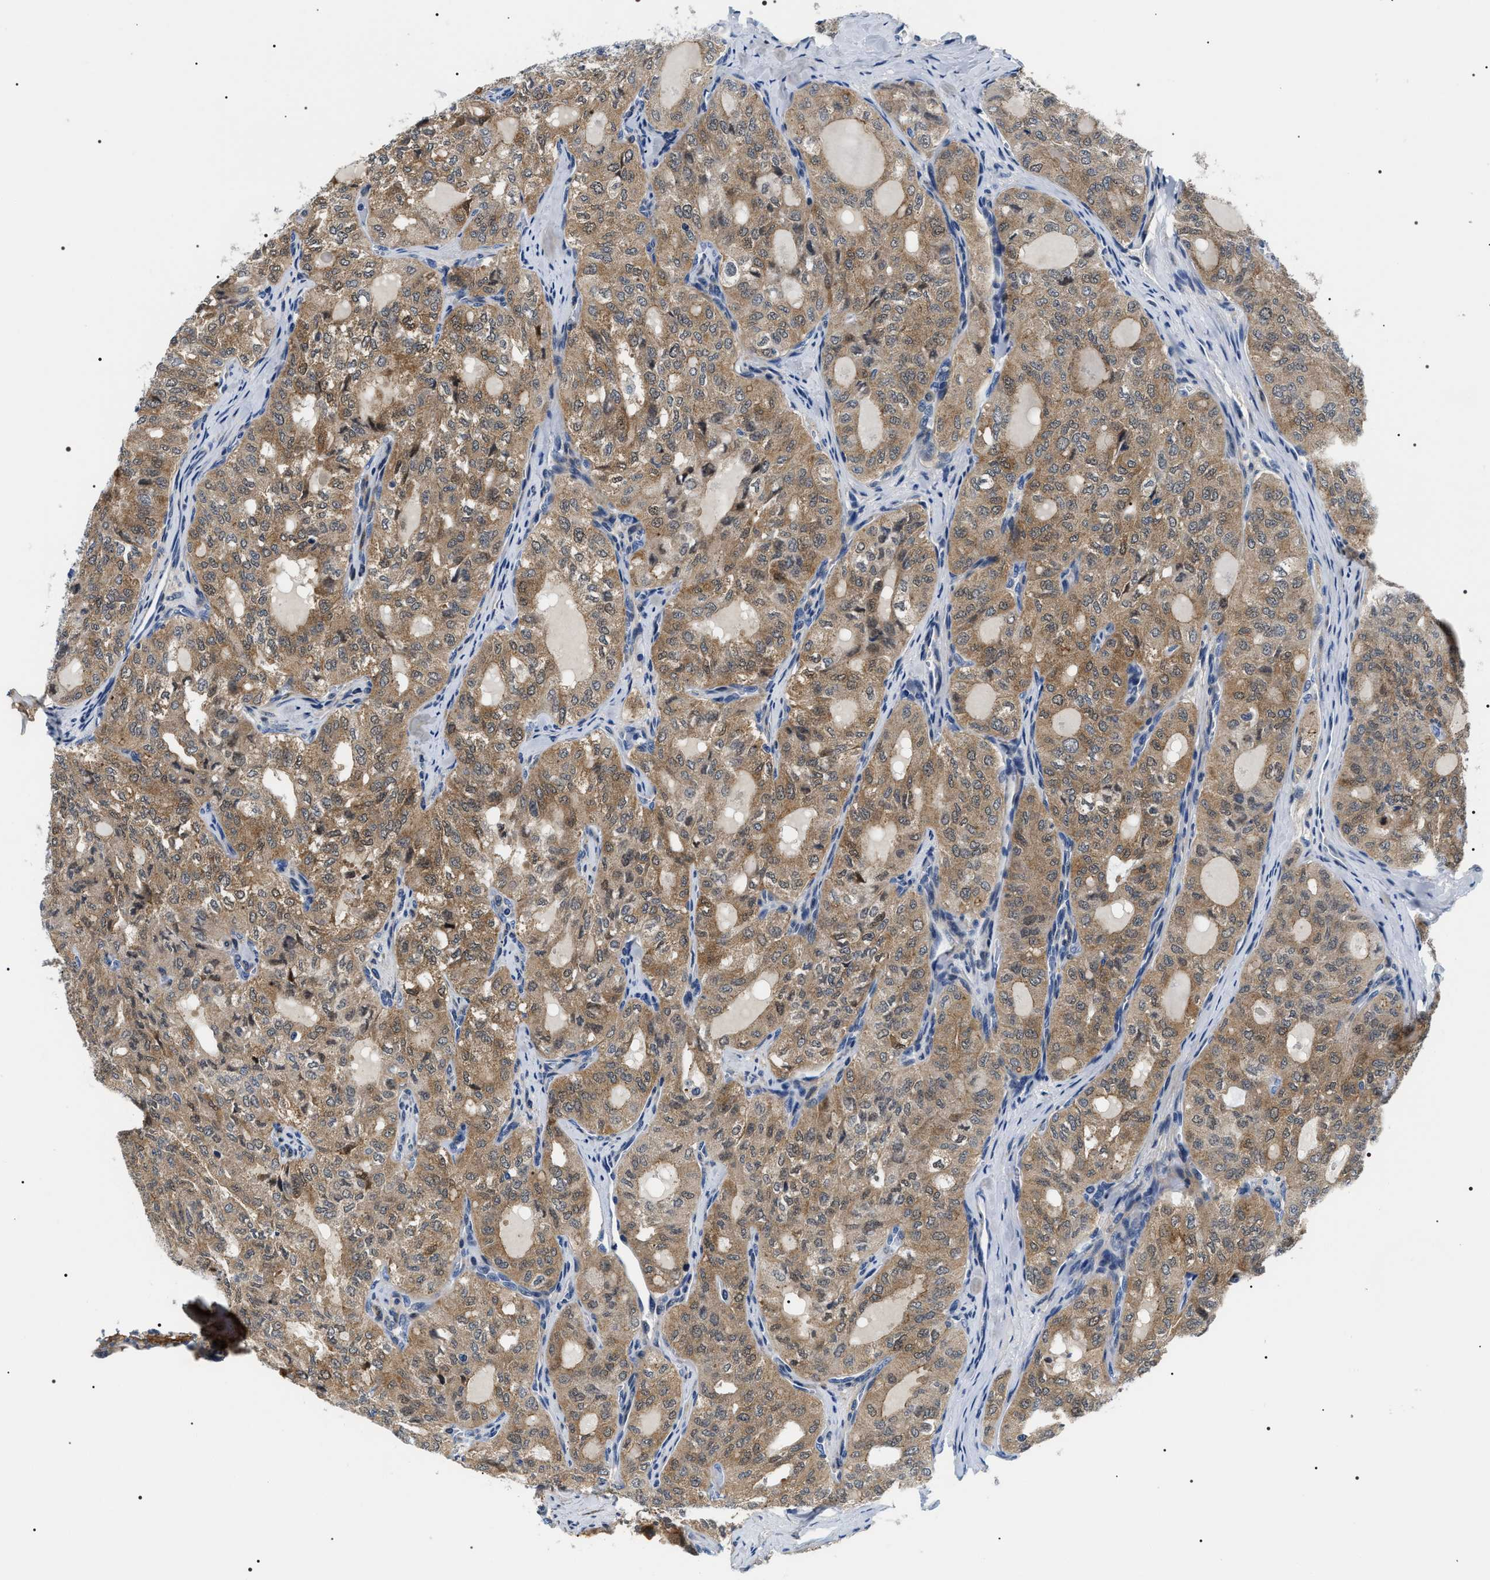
{"staining": {"intensity": "moderate", "quantity": ">75%", "location": "cytoplasmic/membranous"}, "tissue": "thyroid cancer", "cell_type": "Tumor cells", "image_type": "cancer", "snomed": [{"axis": "morphology", "description": "Follicular adenoma carcinoma, NOS"}, {"axis": "topography", "description": "Thyroid gland"}], "caption": "IHC micrograph of thyroid follicular adenoma carcinoma stained for a protein (brown), which displays medium levels of moderate cytoplasmic/membranous staining in approximately >75% of tumor cells.", "gene": "BAG2", "patient": {"sex": "male", "age": 75}}